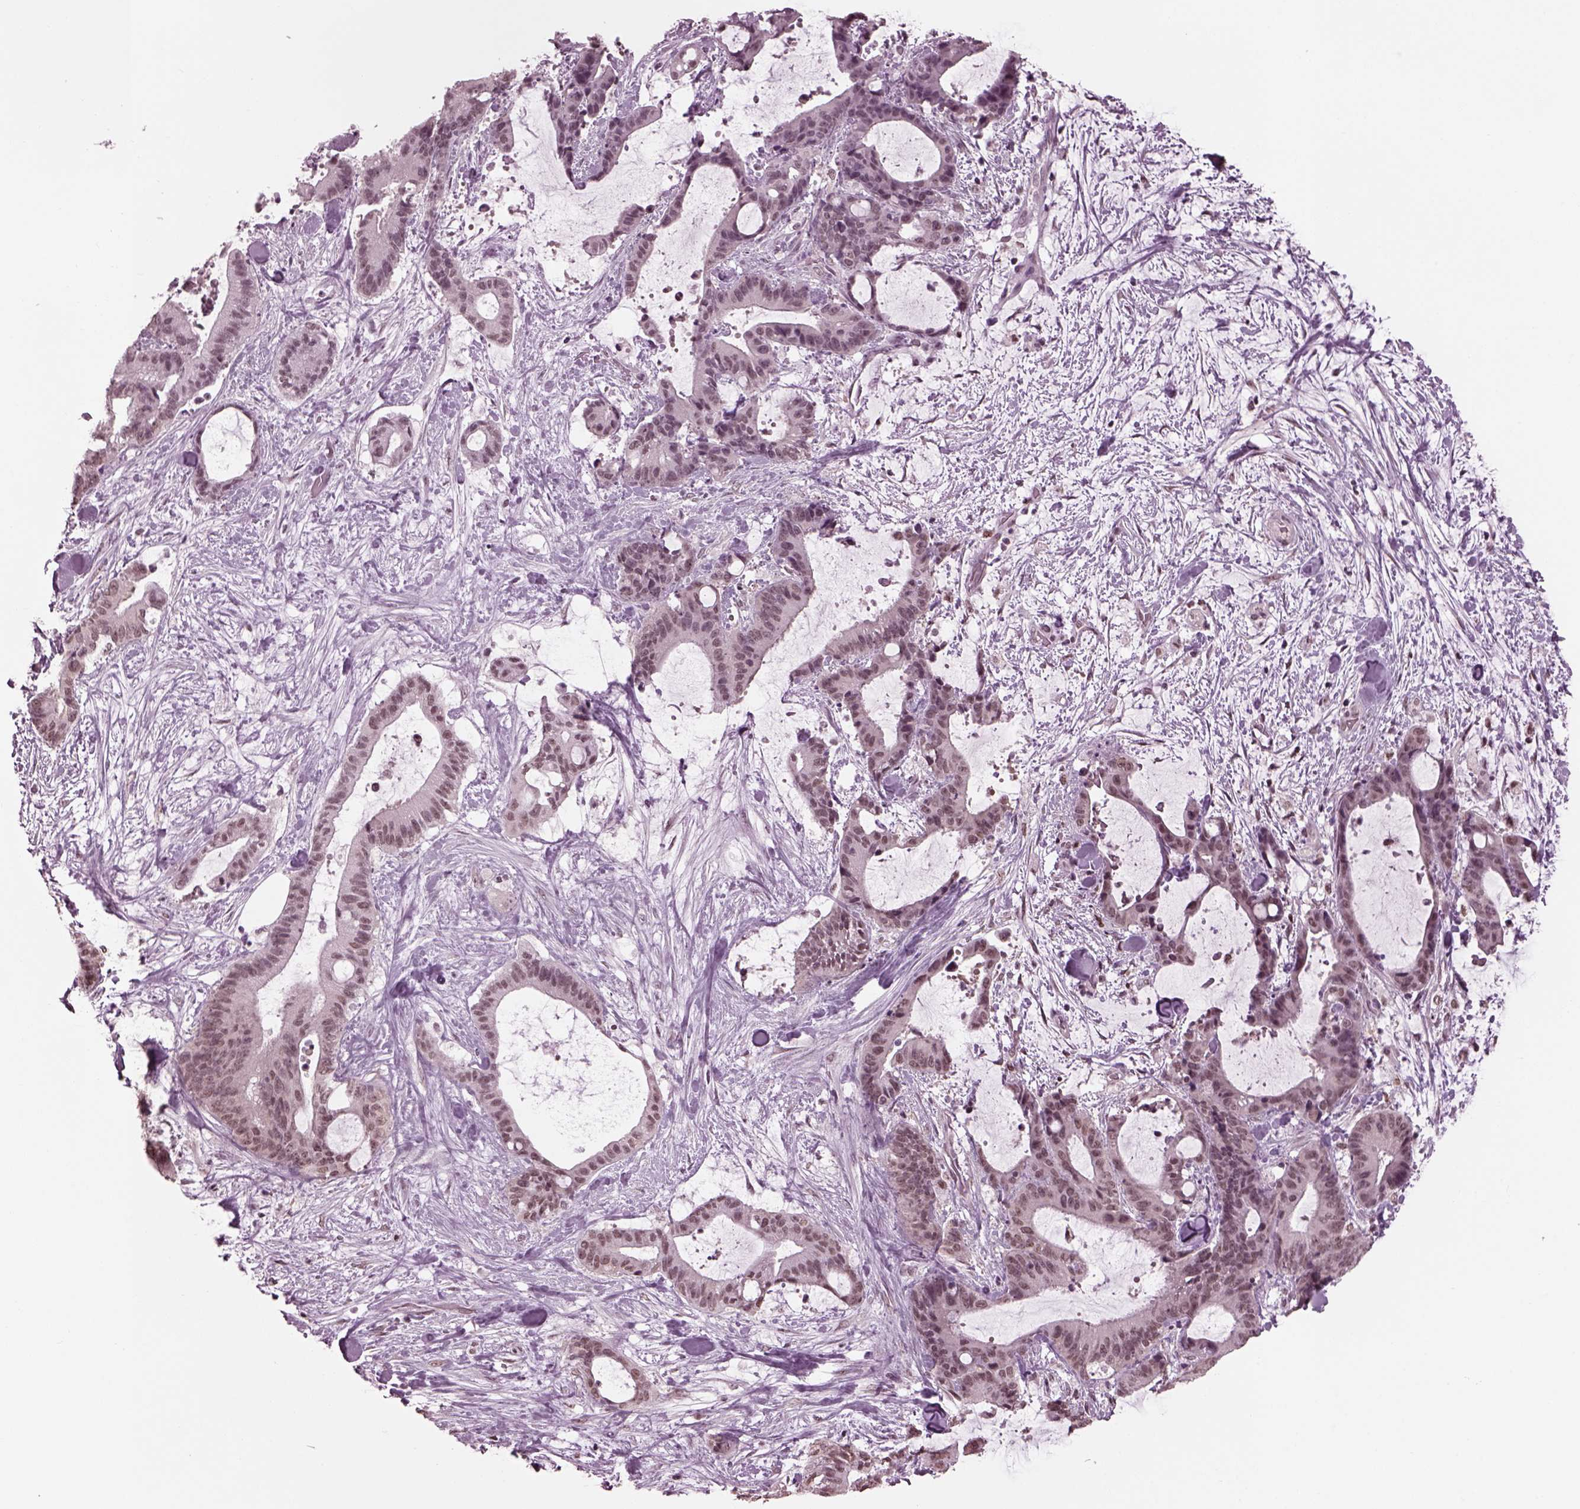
{"staining": {"intensity": "negative", "quantity": "none", "location": "none"}, "tissue": "liver cancer", "cell_type": "Tumor cells", "image_type": "cancer", "snomed": [{"axis": "morphology", "description": "Cholangiocarcinoma"}, {"axis": "topography", "description": "Liver"}], "caption": "Immunohistochemical staining of liver cancer reveals no significant expression in tumor cells.", "gene": "RUVBL2", "patient": {"sex": "female", "age": 73}}